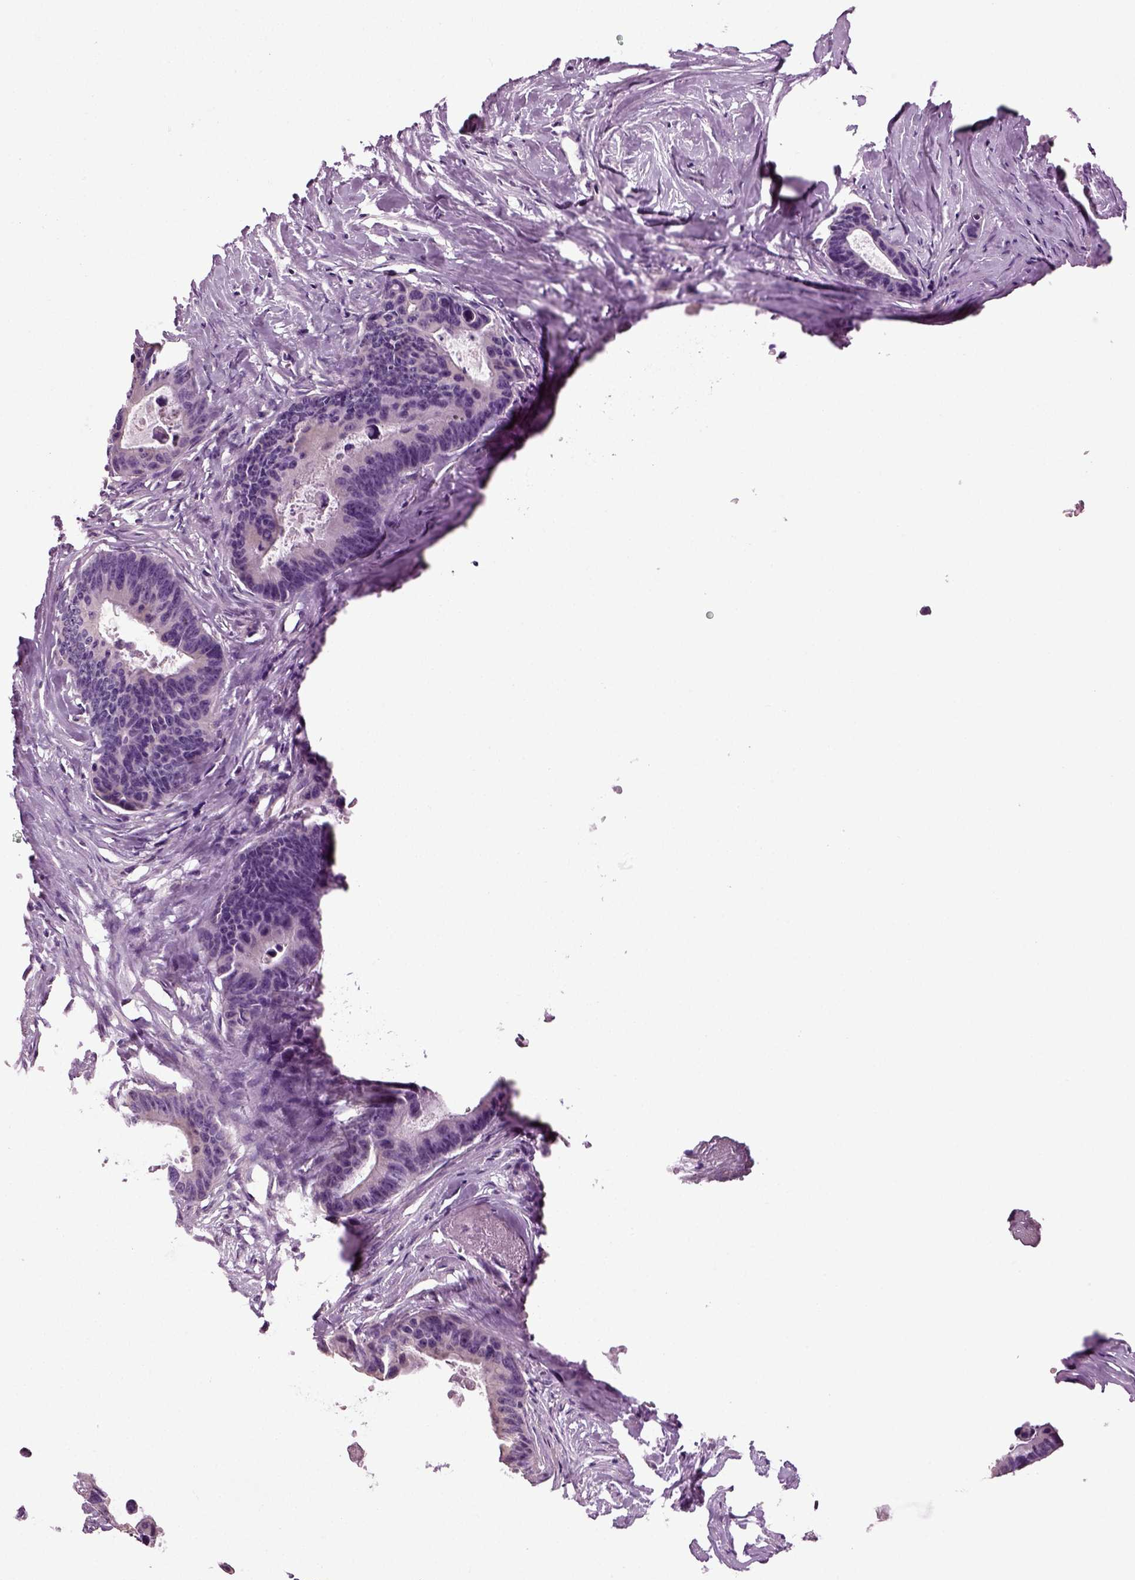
{"staining": {"intensity": "negative", "quantity": "none", "location": "none"}, "tissue": "colorectal cancer", "cell_type": "Tumor cells", "image_type": "cancer", "snomed": [{"axis": "morphology", "description": "Adenocarcinoma, NOS"}, {"axis": "topography", "description": "Colon"}], "caption": "IHC photomicrograph of adenocarcinoma (colorectal) stained for a protein (brown), which demonstrates no positivity in tumor cells.", "gene": "DEFB118", "patient": {"sex": "female", "age": 87}}